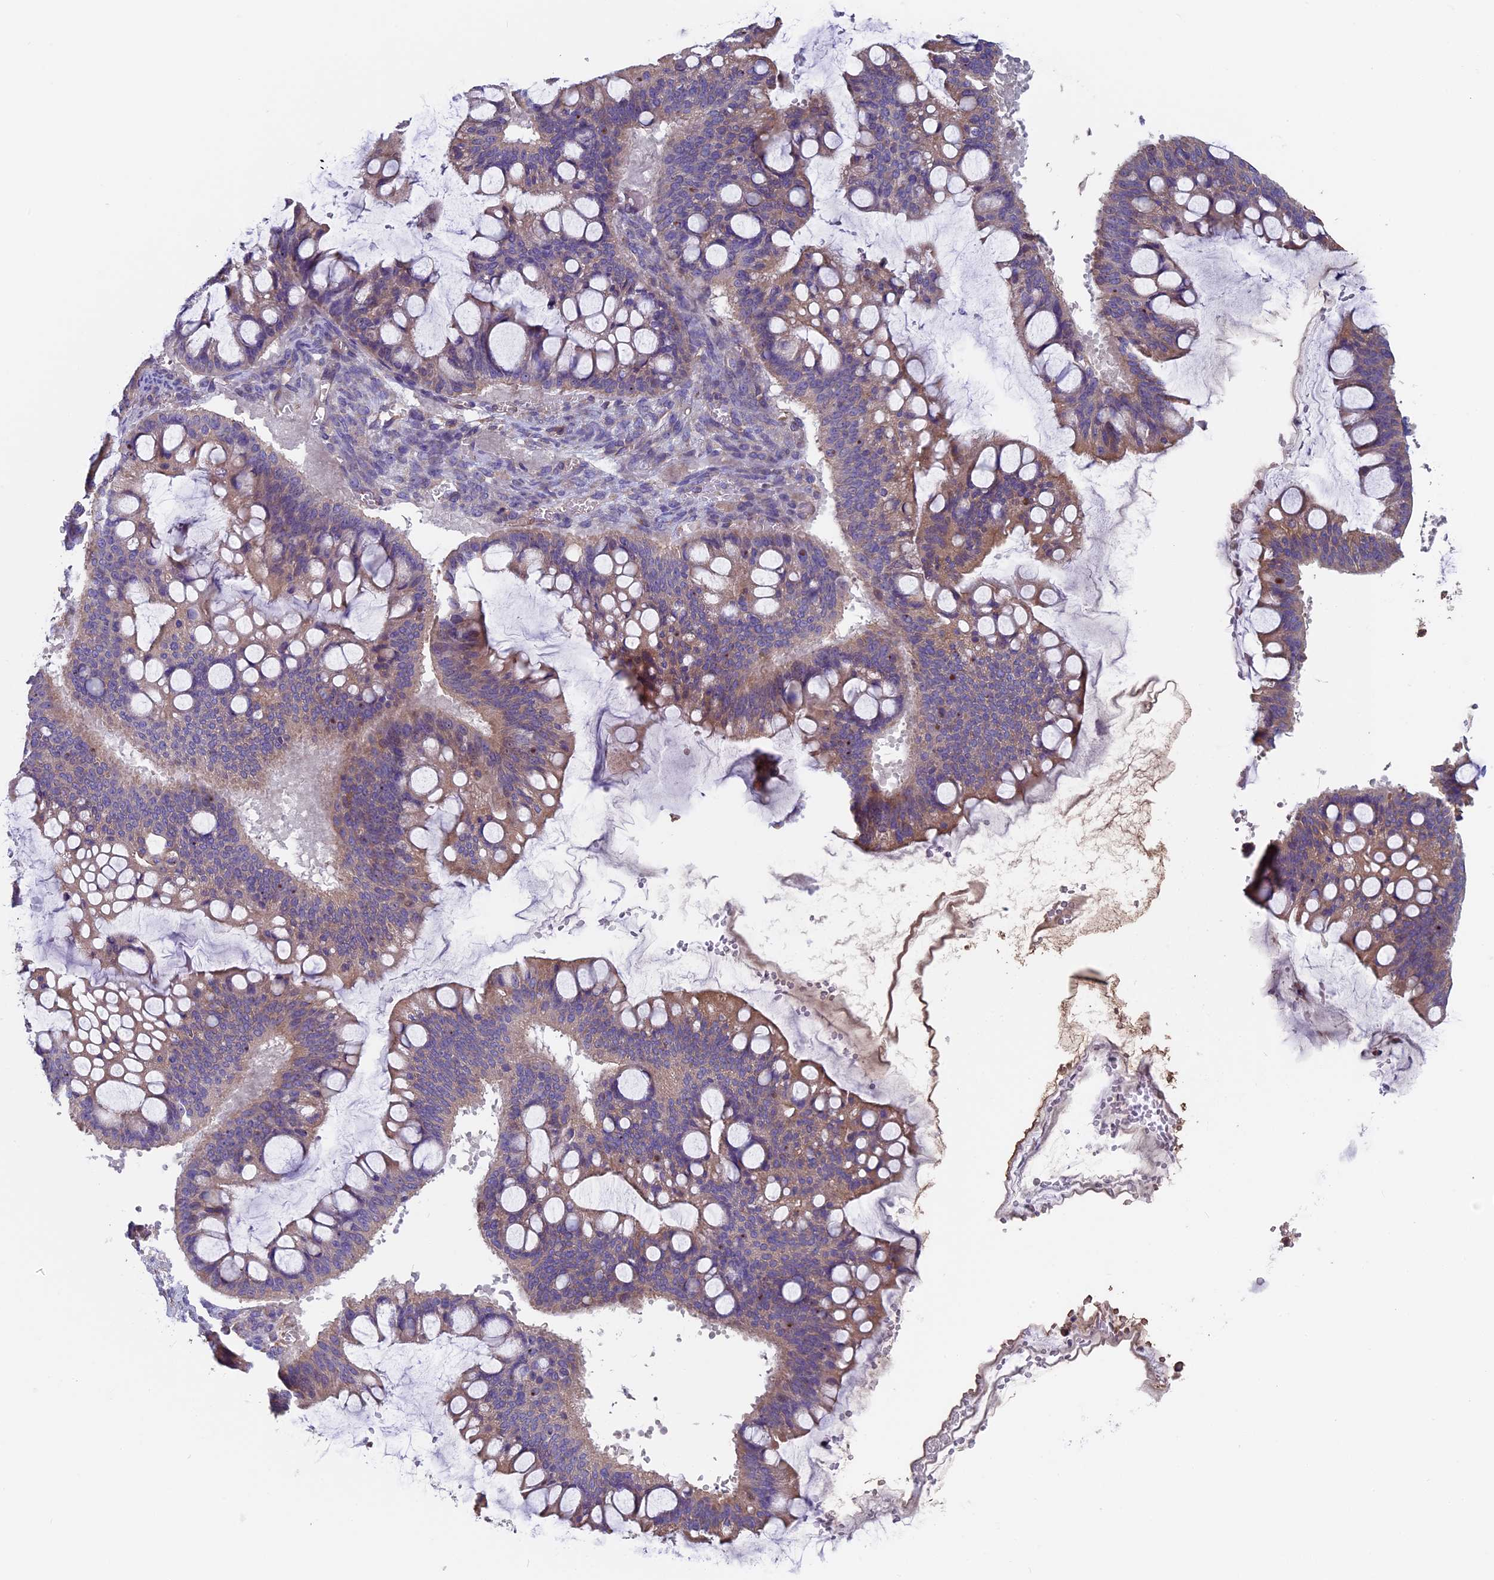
{"staining": {"intensity": "weak", "quantity": "25%-75%", "location": "cytoplasmic/membranous"}, "tissue": "ovarian cancer", "cell_type": "Tumor cells", "image_type": "cancer", "snomed": [{"axis": "morphology", "description": "Cystadenocarcinoma, mucinous, NOS"}, {"axis": "topography", "description": "Ovary"}], "caption": "IHC (DAB (3,3'-diaminobenzidine)) staining of mucinous cystadenocarcinoma (ovarian) demonstrates weak cytoplasmic/membranous protein staining in about 25%-75% of tumor cells.", "gene": "CCDC153", "patient": {"sex": "female", "age": 73}}